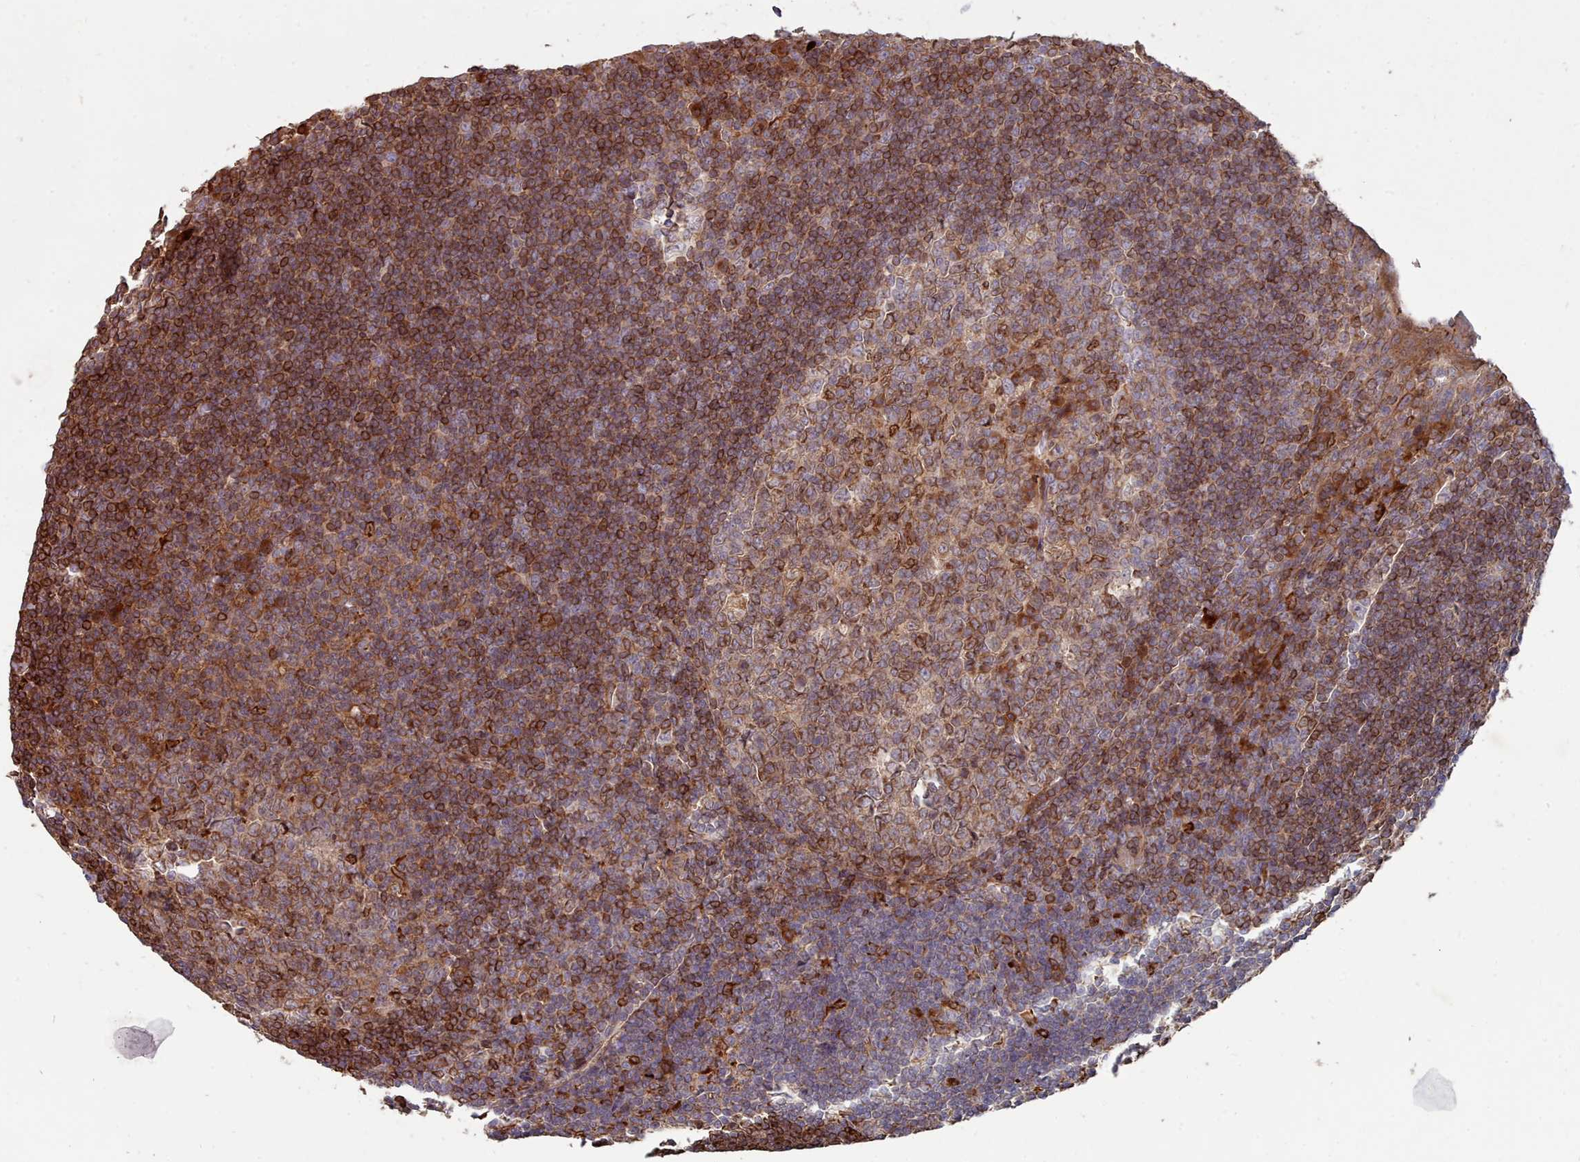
{"staining": {"intensity": "moderate", "quantity": ">75%", "location": "cytoplasmic/membranous"}, "tissue": "tonsil", "cell_type": "Germinal center cells", "image_type": "normal", "snomed": [{"axis": "morphology", "description": "Normal tissue, NOS"}, {"axis": "topography", "description": "Tonsil"}], "caption": "Germinal center cells exhibit medium levels of moderate cytoplasmic/membranous staining in about >75% of cells in normal human tonsil.", "gene": "THSD7B", "patient": {"sex": "male", "age": 27}}